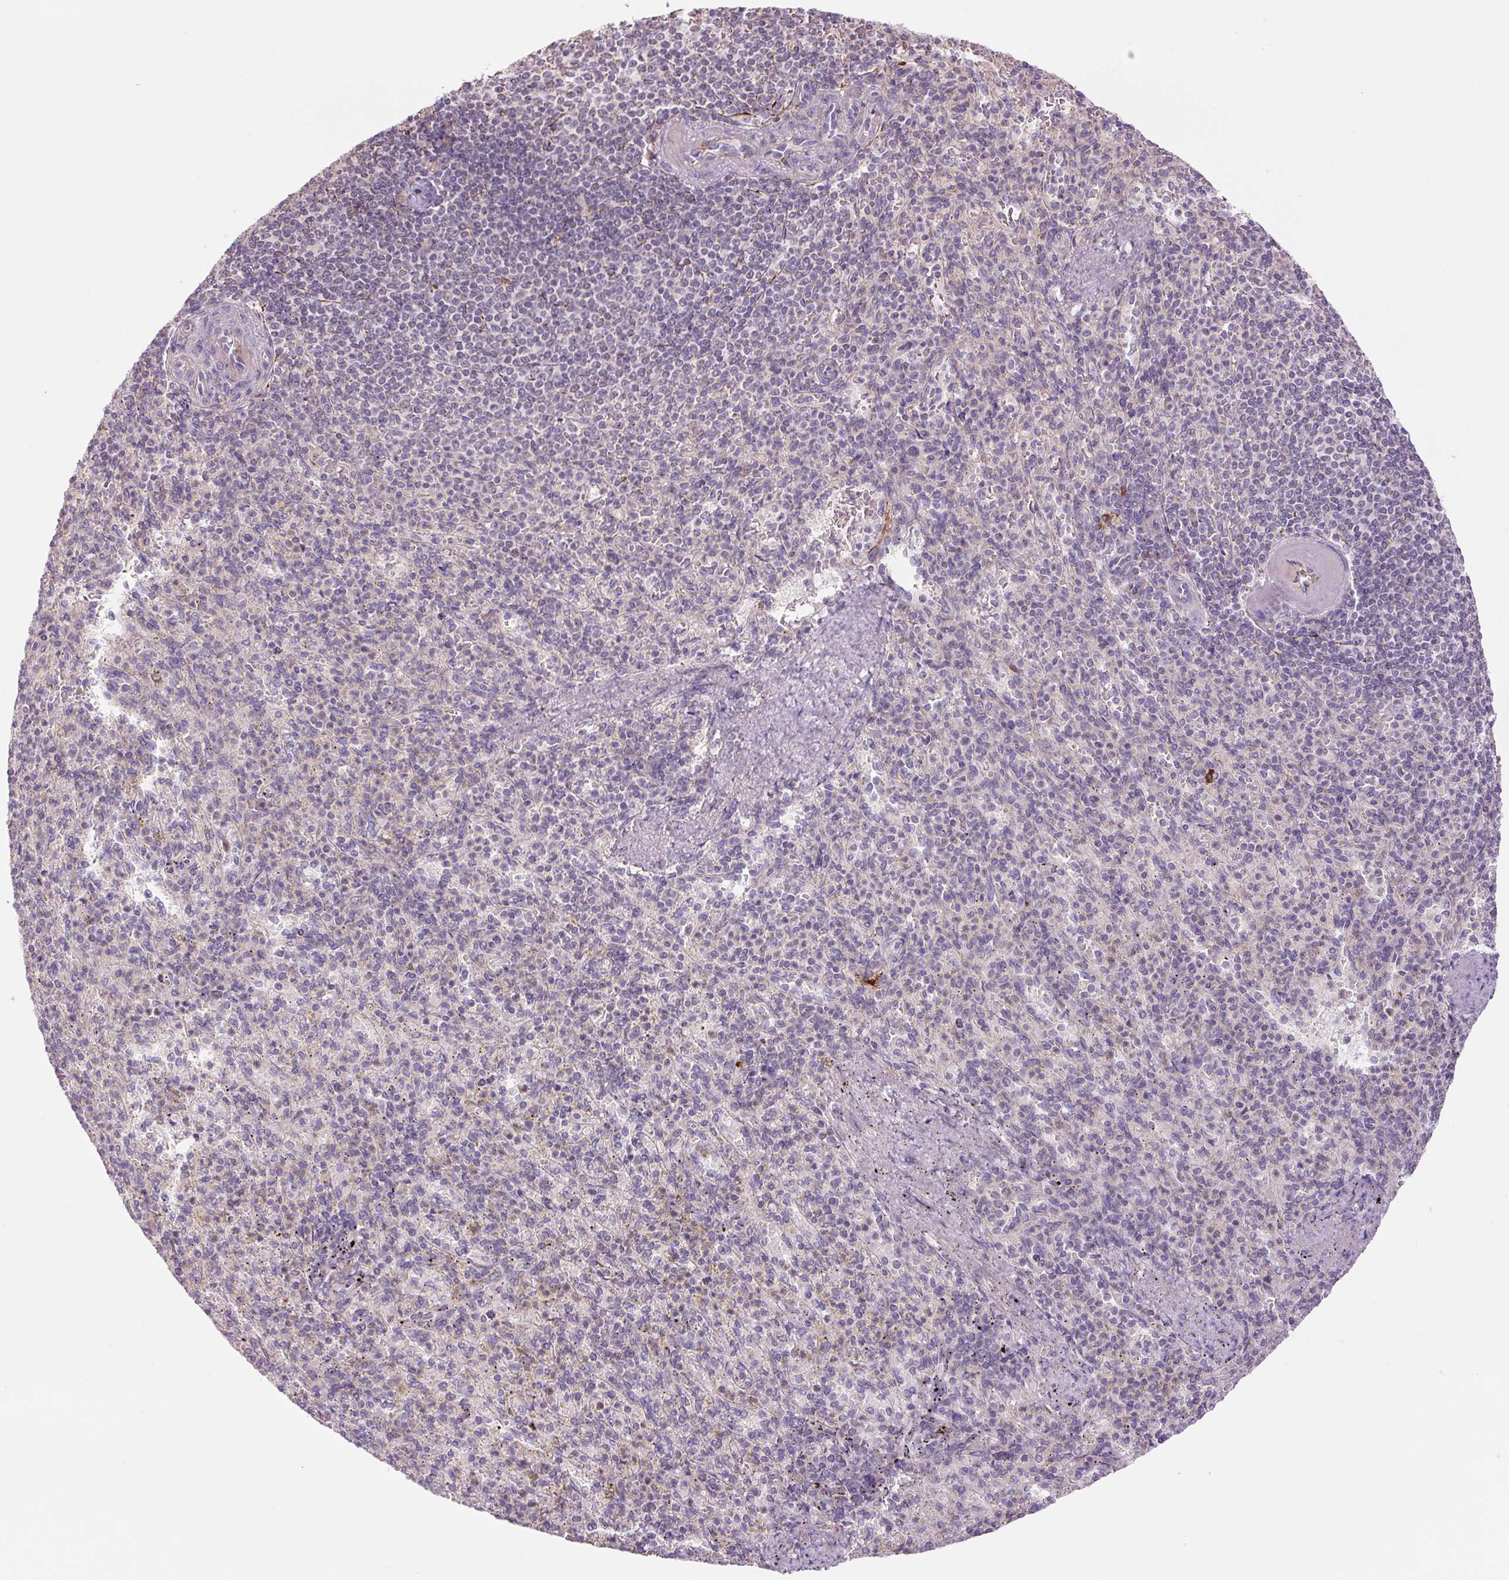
{"staining": {"intensity": "negative", "quantity": "none", "location": "none"}, "tissue": "spleen", "cell_type": "Cells in red pulp", "image_type": "normal", "snomed": [{"axis": "morphology", "description": "Normal tissue, NOS"}, {"axis": "topography", "description": "Spleen"}], "caption": "Histopathology image shows no significant protein positivity in cells in red pulp of benign spleen.", "gene": "CCNI2", "patient": {"sex": "female", "age": 74}}